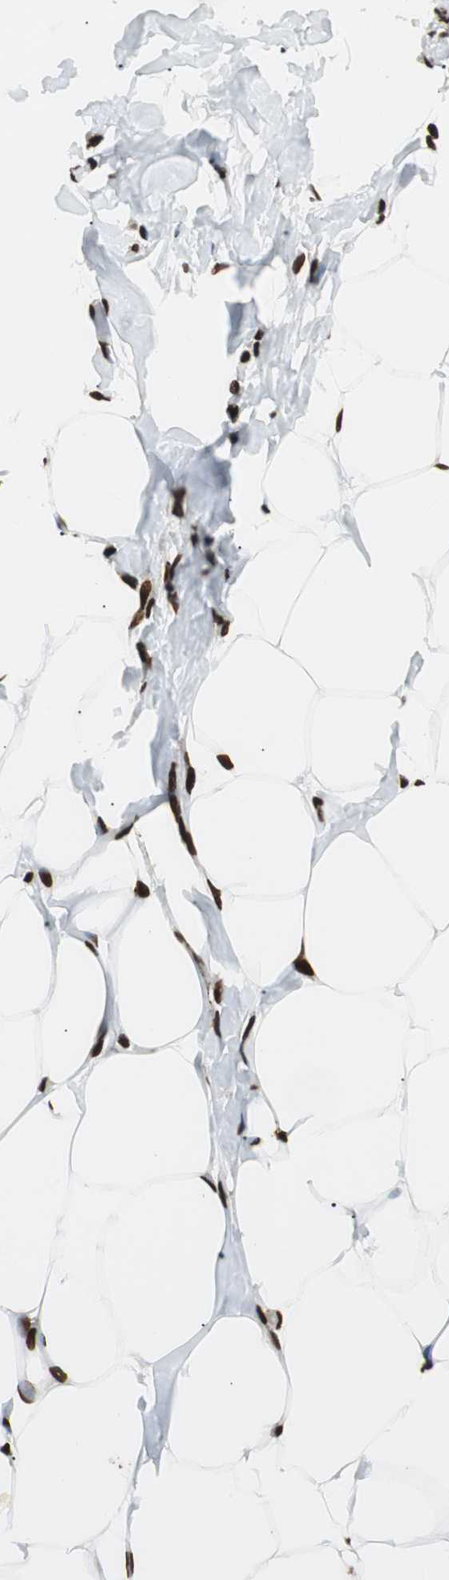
{"staining": {"intensity": "strong", "quantity": ">75%", "location": "nuclear"}, "tissue": "adipose tissue", "cell_type": "Adipocytes", "image_type": "normal", "snomed": [{"axis": "morphology", "description": "Normal tissue, NOS"}, {"axis": "topography", "description": "Breast"}, {"axis": "topography", "description": "Adipose tissue"}], "caption": "Normal adipose tissue was stained to show a protein in brown. There is high levels of strong nuclear staining in approximately >75% of adipocytes. The staining was performed using DAB to visualize the protein expression in brown, while the nuclei were stained in blue with hematoxylin (Magnification: 20x).", "gene": "EWSR1", "patient": {"sex": "female", "age": 25}}